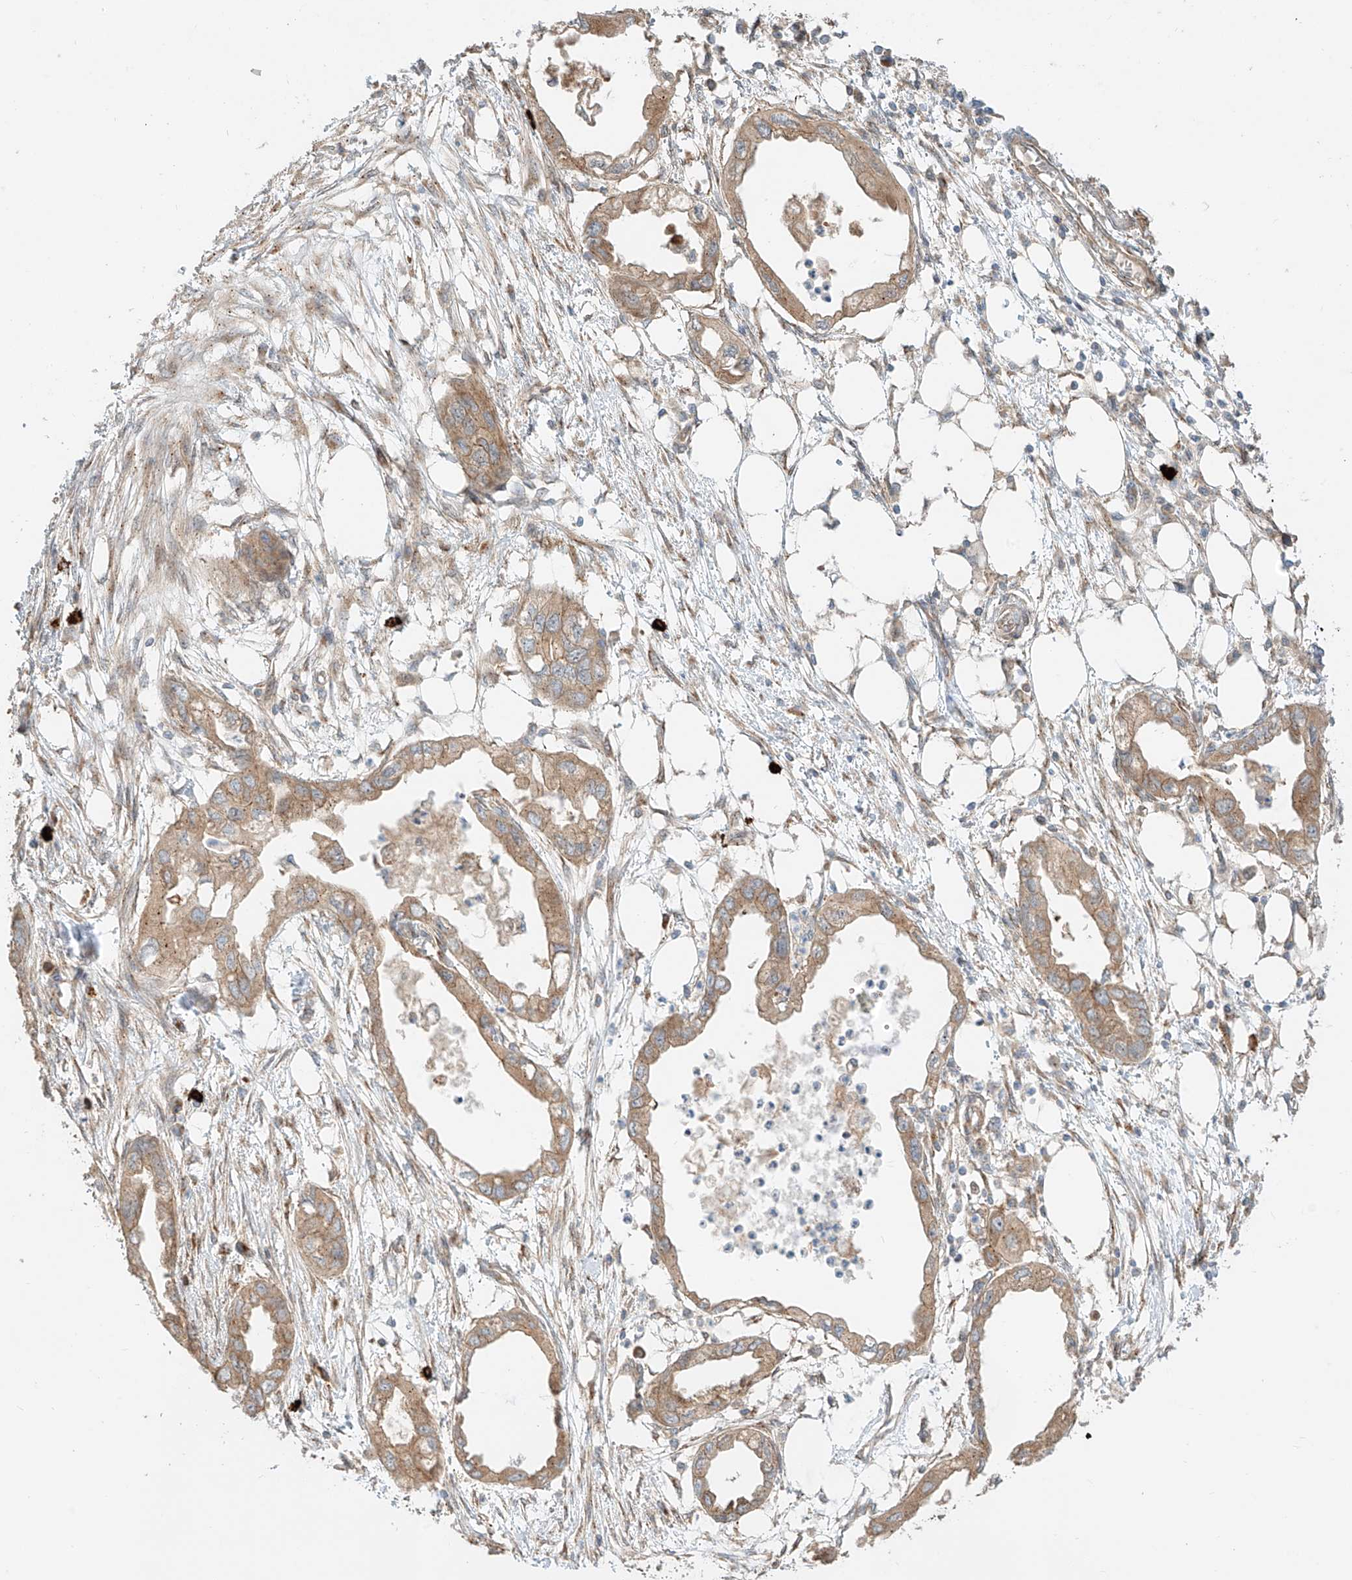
{"staining": {"intensity": "moderate", "quantity": ">75%", "location": "cytoplasmic/membranous"}, "tissue": "endometrial cancer", "cell_type": "Tumor cells", "image_type": "cancer", "snomed": [{"axis": "morphology", "description": "Adenocarcinoma, NOS"}, {"axis": "morphology", "description": "Adenocarcinoma, metastatic, NOS"}, {"axis": "topography", "description": "Adipose tissue"}, {"axis": "topography", "description": "Endometrium"}], "caption": "Endometrial cancer (adenocarcinoma) was stained to show a protein in brown. There is medium levels of moderate cytoplasmic/membranous staining in approximately >75% of tumor cells.", "gene": "ZNF287", "patient": {"sex": "female", "age": 67}}